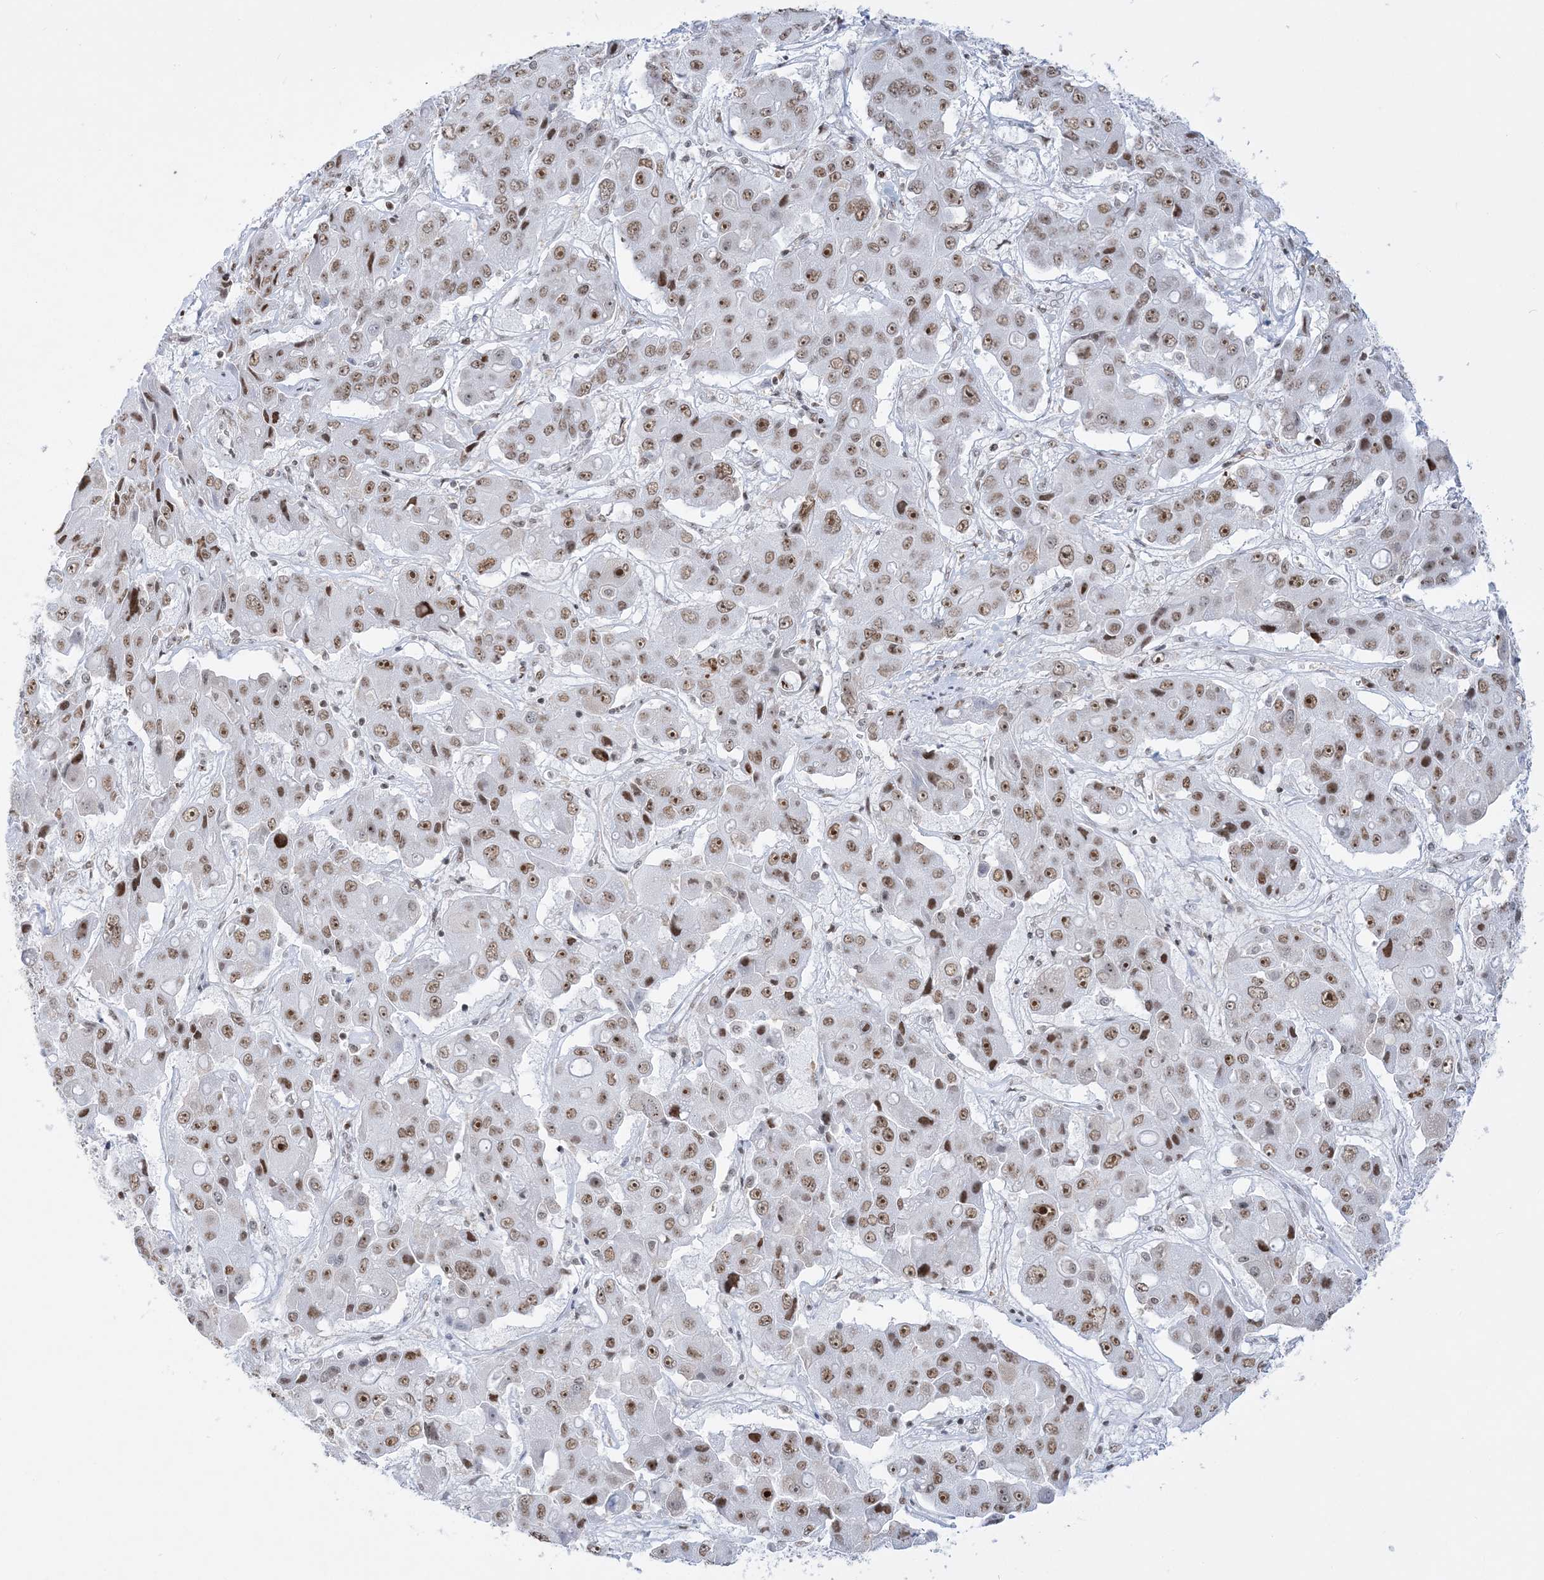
{"staining": {"intensity": "moderate", "quantity": ">75%", "location": "nuclear"}, "tissue": "liver cancer", "cell_type": "Tumor cells", "image_type": "cancer", "snomed": [{"axis": "morphology", "description": "Cholangiocarcinoma"}, {"axis": "topography", "description": "Liver"}], "caption": "There is medium levels of moderate nuclear expression in tumor cells of liver cancer, as demonstrated by immunohistochemical staining (brown color).", "gene": "DDX21", "patient": {"sex": "male", "age": 67}}